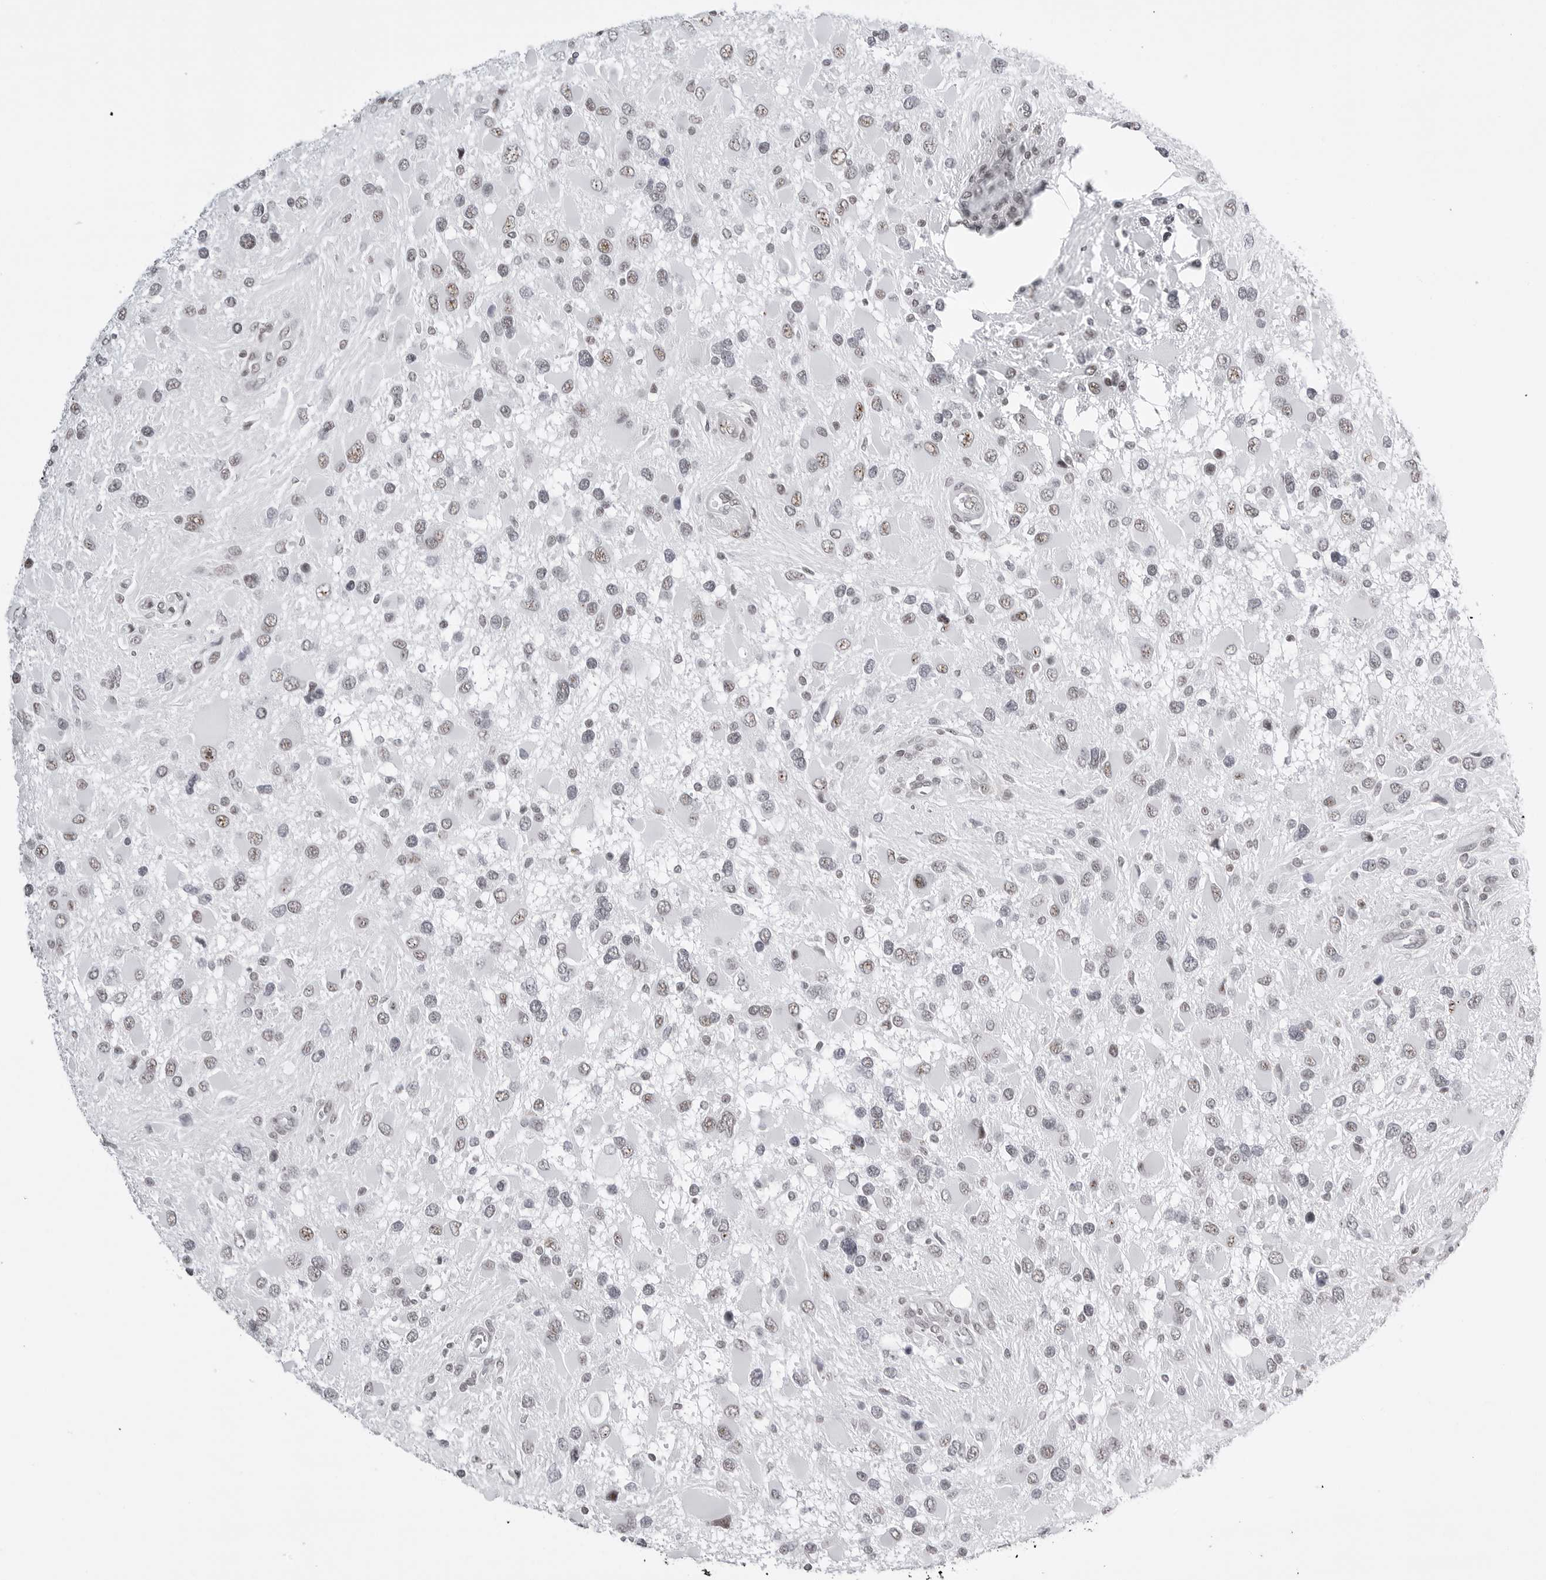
{"staining": {"intensity": "weak", "quantity": "25%-75%", "location": "nuclear"}, "tissue": "glioma", "cell_type": "Tumor cells", "image_type": "cancer", "snomed": [{"axis": "morphology", "description": "Glioma, malignant, High grade"}, {"axis": "topography", "description": "Brain"}], "caption": "Immunohistochemical staining of glioma demonstrates low levels of weak nuclear expression in about 25%-75% of tumor cells.", "gene": "WRAP53", "patient": {"sex": "male", "age": 53}}